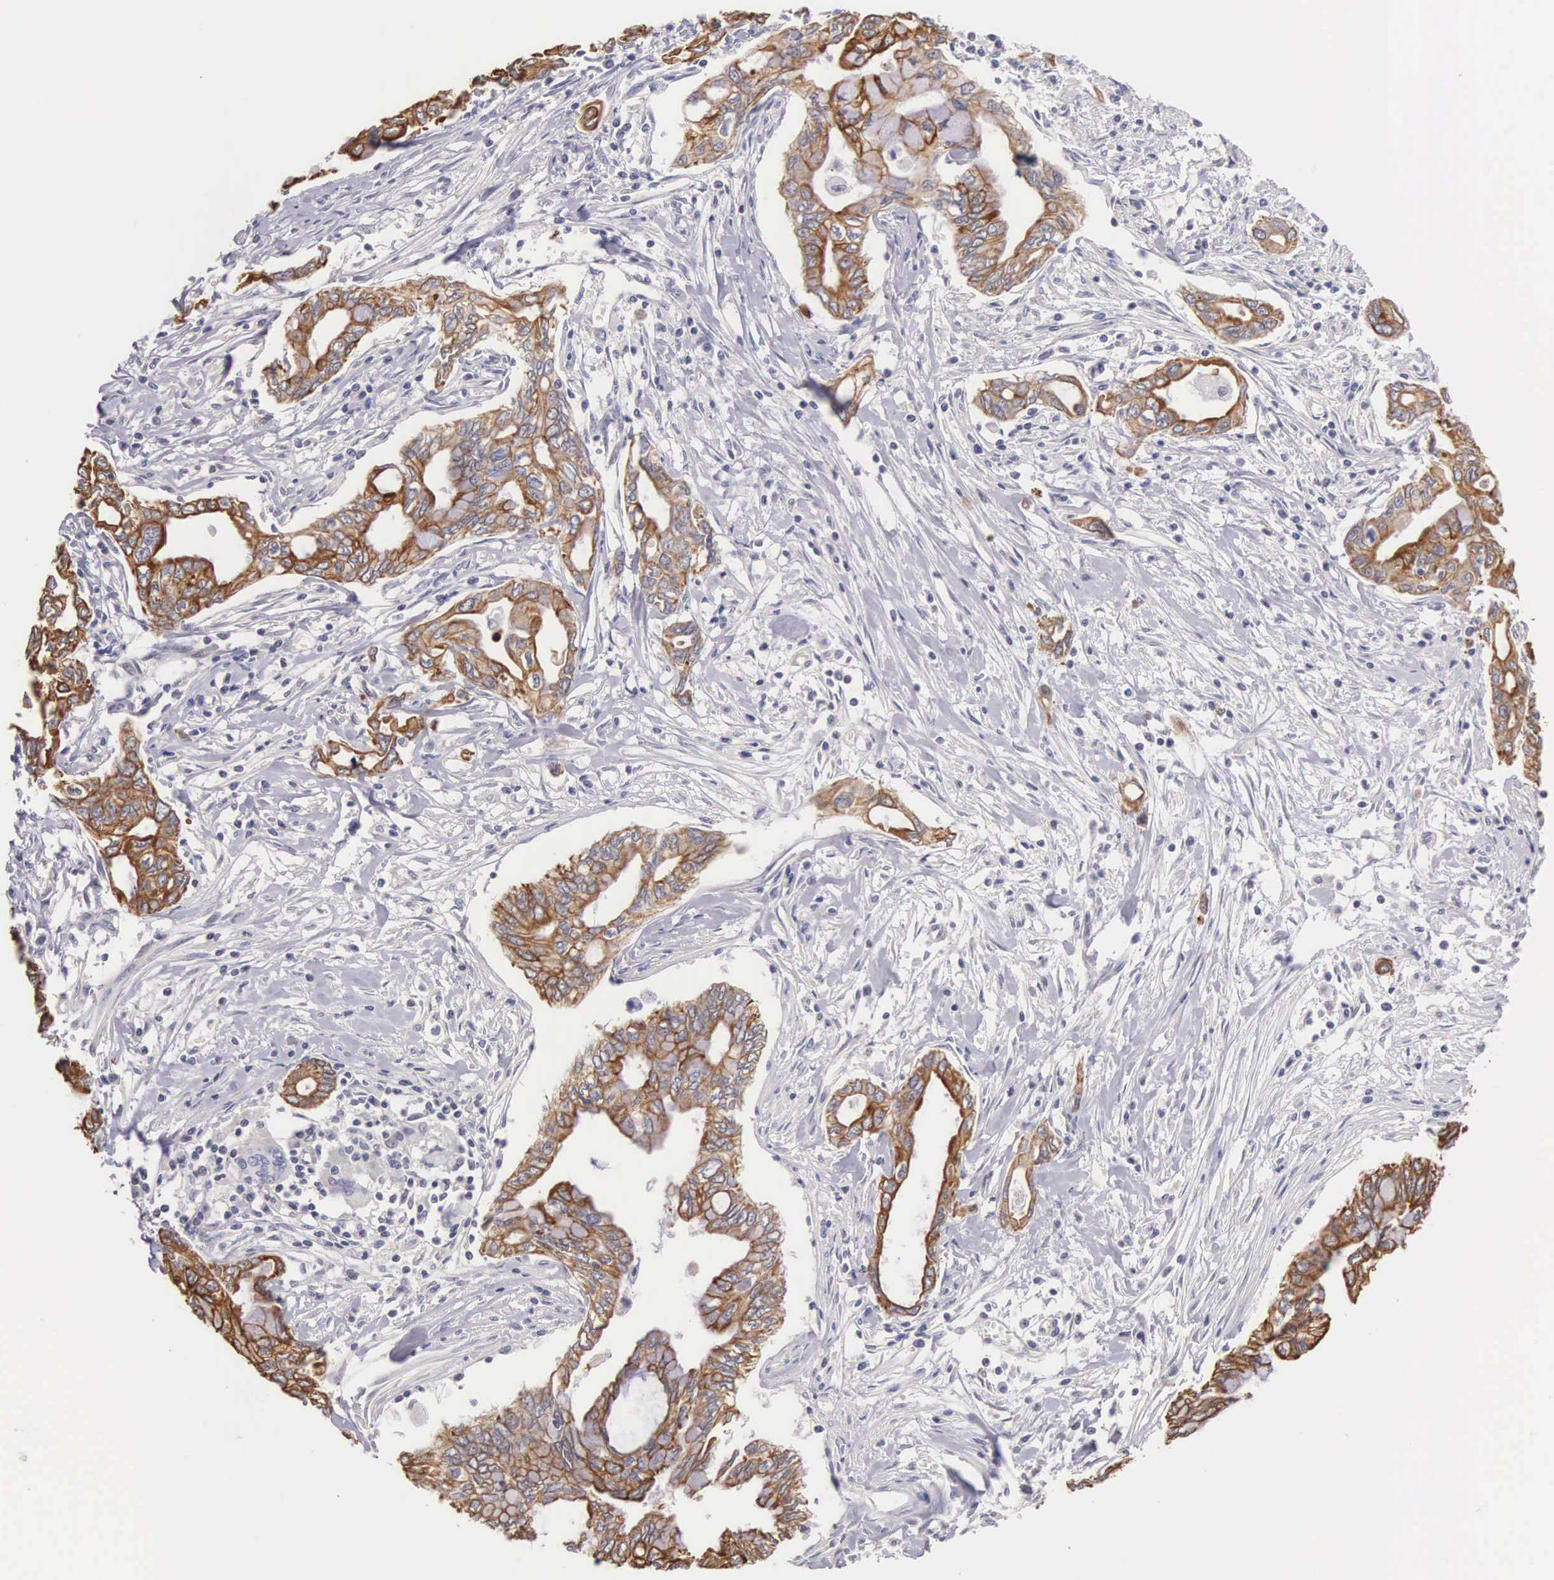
{"staining": {"intensity": "moderate", "quantity": "25%-75%", "location": "cytoplasmic/membranous"}, "tissue": "pancreatic cancer", "cell_type": "Tumor cells", "image_type": "cancer", "snomed": [{"axis": "morphology", "description": "Adenocarcinoma, NOS"}, {"axis": "topography", "description": "Pancreas"}], "caption": "Pancreatic adenocarcinoma tissue reveals moderate cytoplasmic/membranous positivity in about 25%-75% of tumor cells, visualized by immunohistochemistry. (brown staining indicates protein expression, while blue staining denotes nuclei).", "gene": "PIR", "patient": {"sex": "female", "age": 57}}